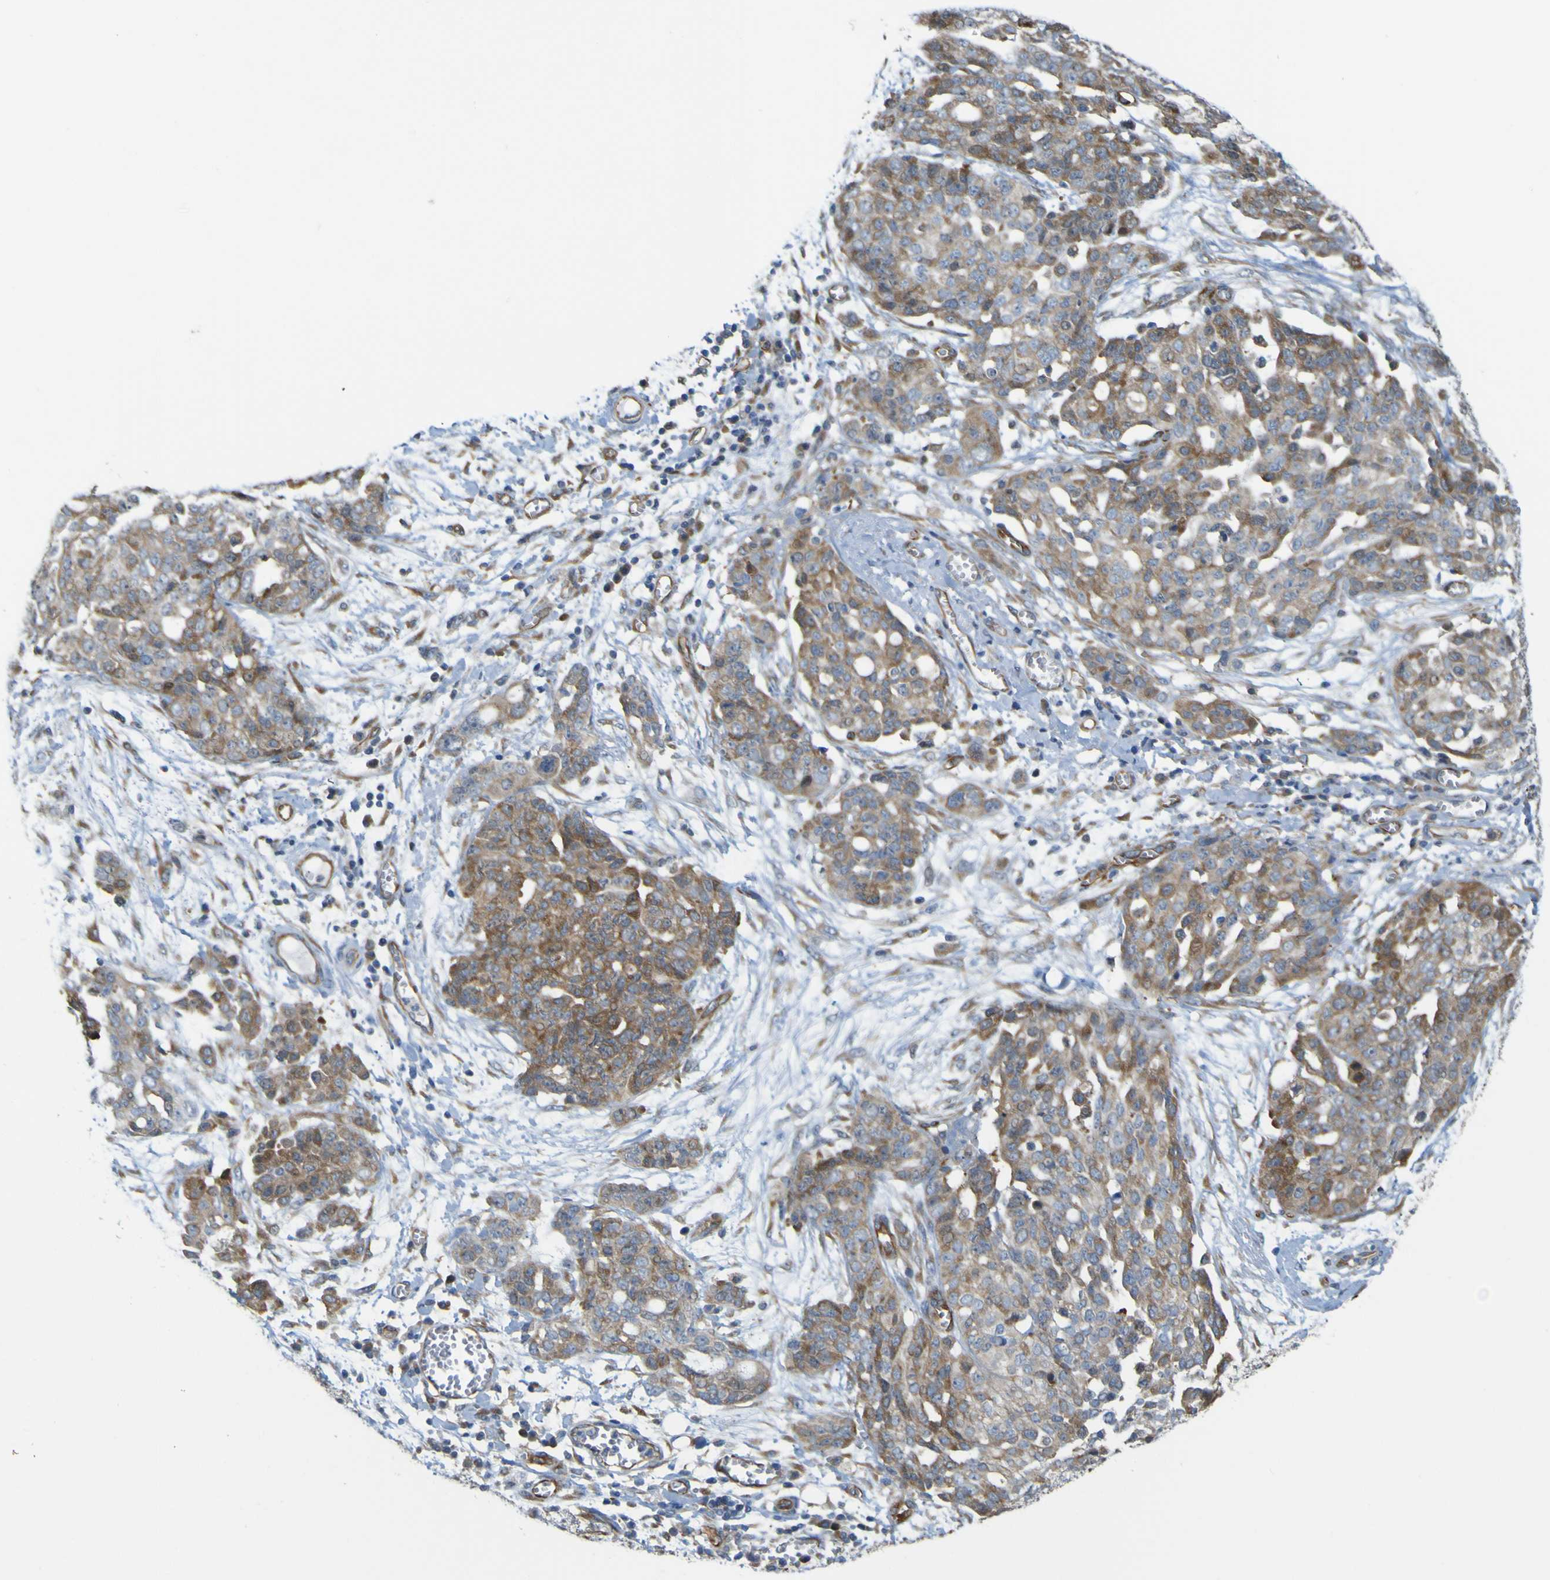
{"staining": {"intensity": "moderate", "quantity": ">75%", "location": "cytoplasmic/membranous"}, "tissue": "ovarian cancer", "cell_type": "Tumor cells", "image_type": "cancer", "snomed": [{"axis": "morphology", "description": "Cystadenocarcinoma, serous, NOS"}, {"axis": "topography", "description": "Soft tissue"}, {"axis": "topography", "description": "Ovary"}], "caption": "Protein staining of ovarian cancer (serous cystadenocarcinoma) tissue exhibits moderate cytoplasmic/membranous positivity in about >75% of tumor cells. The staining was performed using DAB (3,3'-diaminobenzidine) to visualize the protein expression in brown, while the nuclei were stained in blue with hematoxylin (Magnification: 20x).", "gene": "JPH1", "patient": {"sex": "female", "age": 57}}